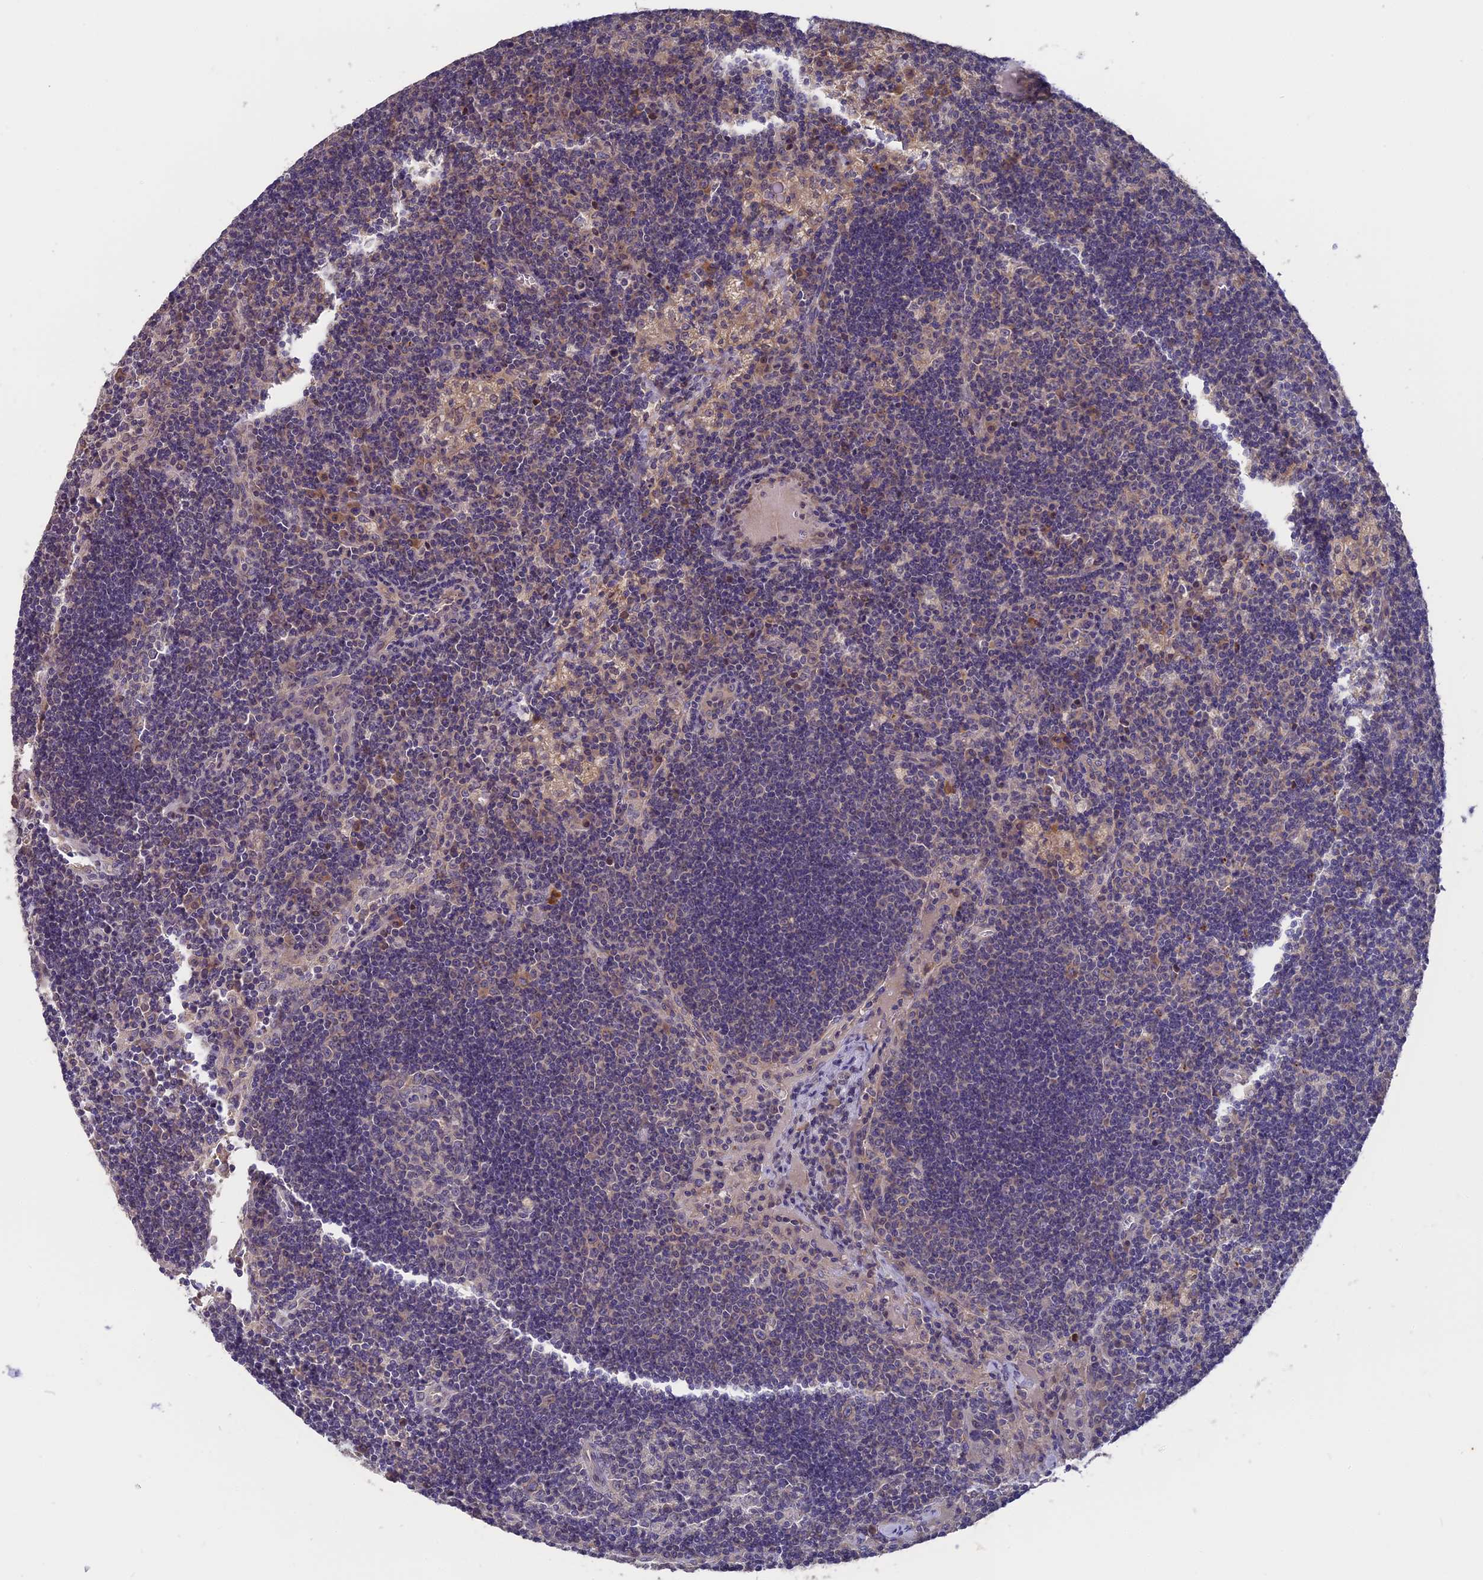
{"staining": {"intensity": "weak", "quantity": "25%-75%", "location": "cytoplasmic/membranous"}, "tissue": "lymph node", "cell_type": "Germinal center cells", "image_type": "normal", "snomed": [{"axis": "morphology", "description": "Normal tissue, NOS"}, {"axis": "topography", "description": "Lymph node"}], "caption": "An immunohistochemistry (IHC) photomicrograph of normal tissue is shown. Protein staining in brown highlights weak cytoplasmic/membranous positivity in lymph node within germinal center cells.", "gene": "ZCCHC2", "patient": {"sex": "male", "age": 58}}